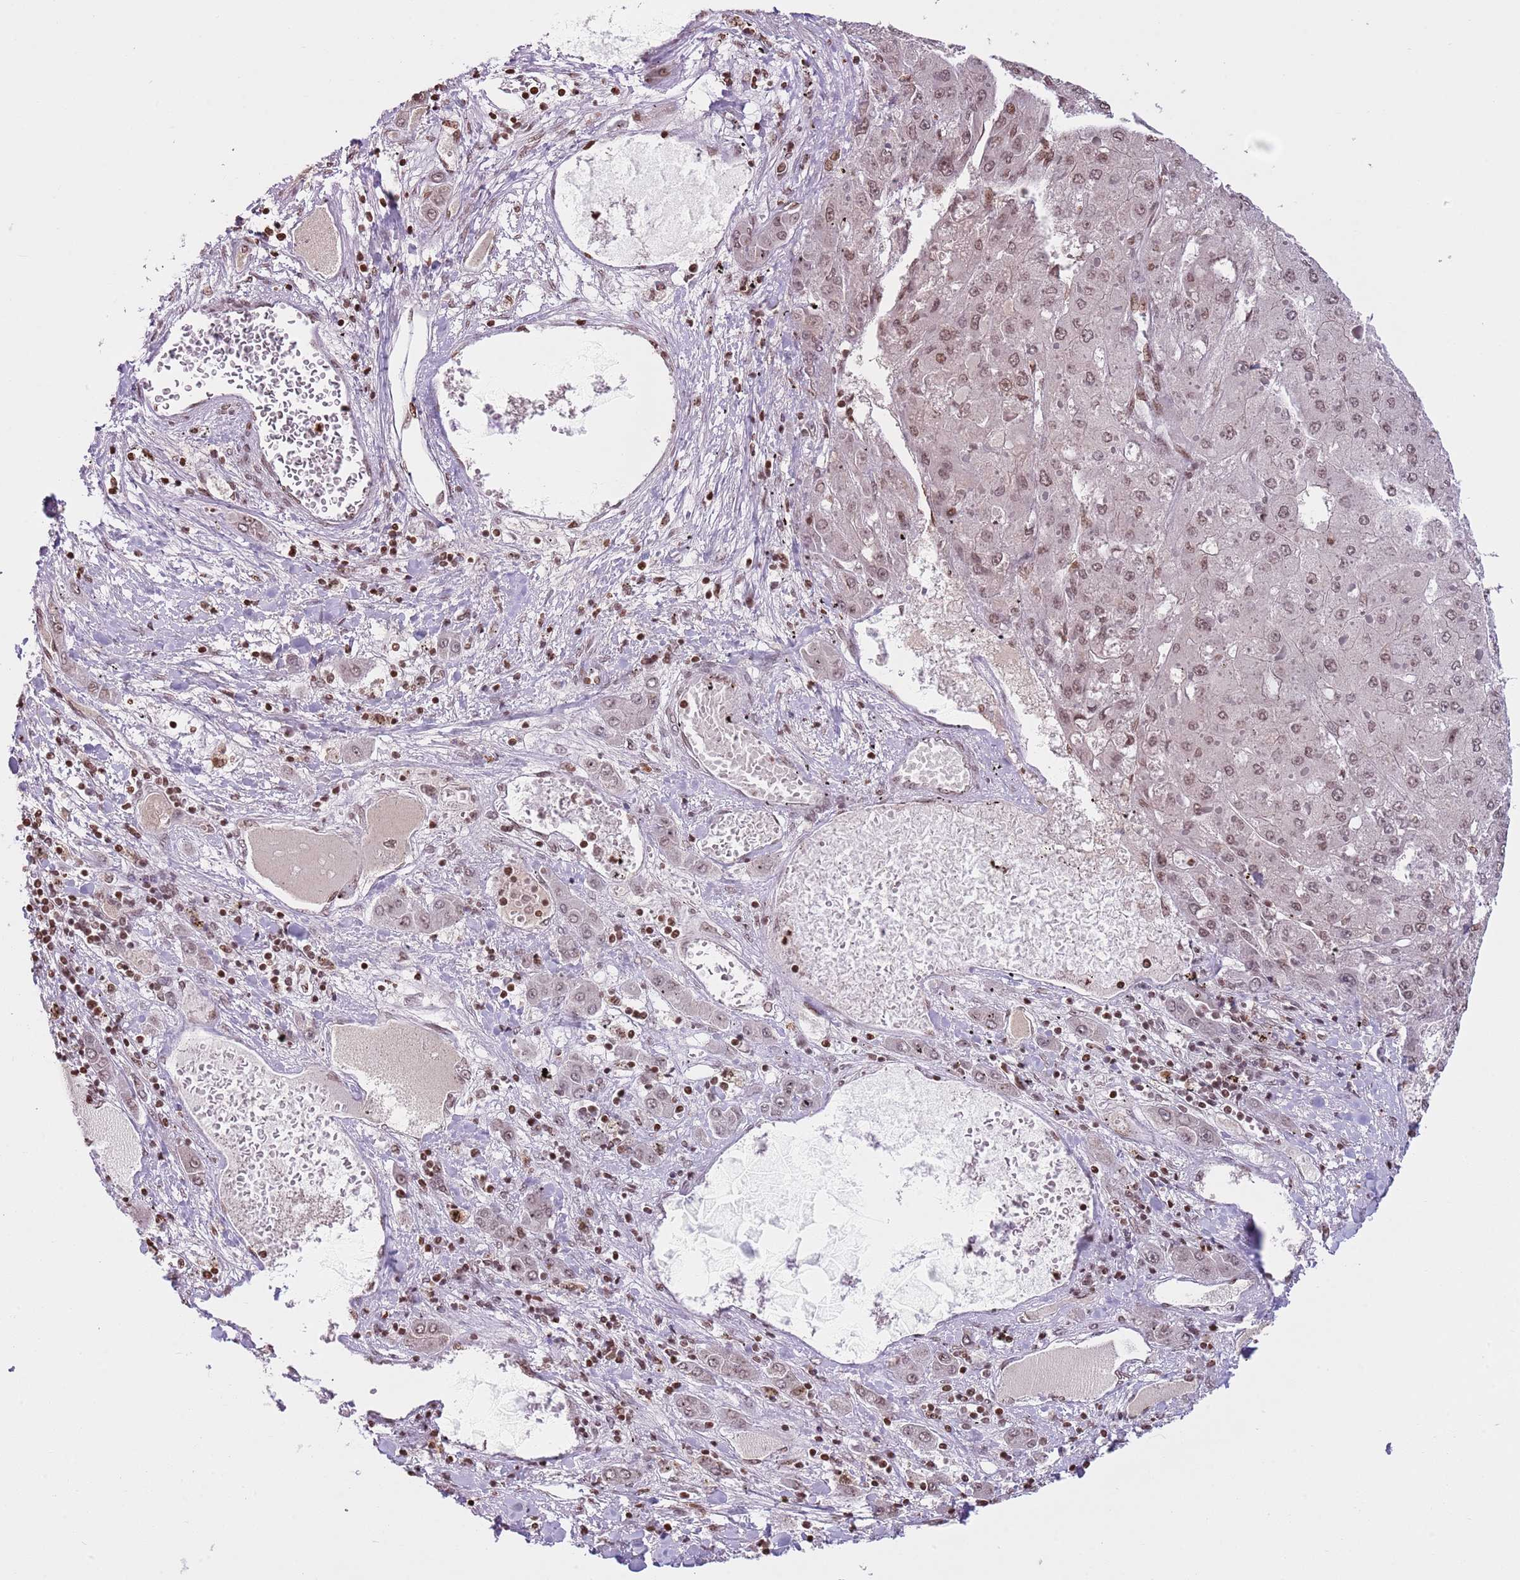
{"staining": {"intensity": "moderate", "quantity": ">75%", "location": "nuclear"}, "tissue": "liver cancer", "cell_type": "Tumor cells", "image_type": "cancer", "snomed": [{"axis": "morphology", "description": "Carcinoma, Hepatocellular, NOS"}, {"axis": "topography", "description": "Liver"}], "caption": "This is a photomicrograph of immunohistochemistry (IHC) staining of liver hepatocellular carcinoma, which shows moderate staining in the nuclear of tumor cells.", "gene": "KPNA3", "patient": {"sex": "female", "age": 73}}